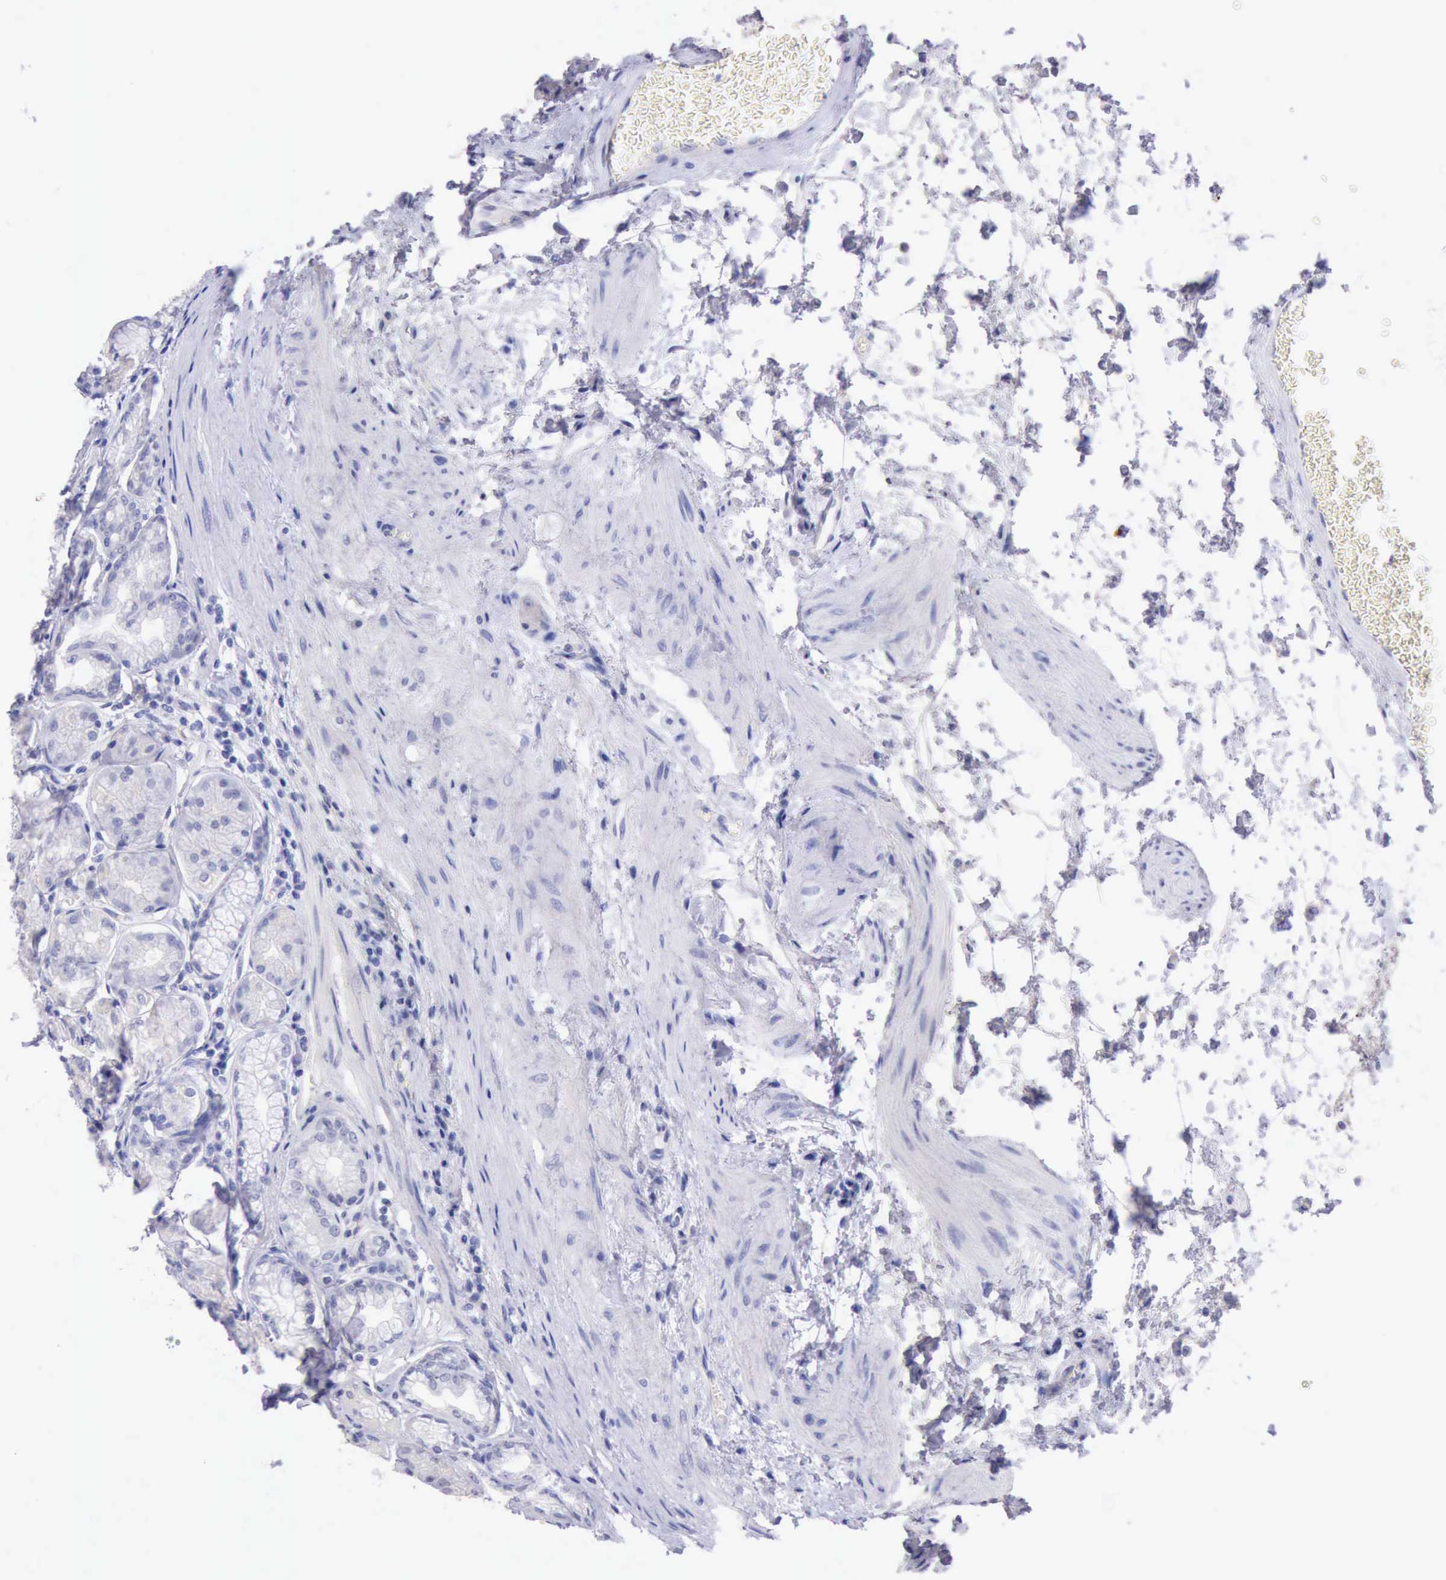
{"staining": {"intensity": "weak", "quantity": "25%-75%", "location": "cytoplasmic/membranous"}, "tissue": "stomach", "cell_type": "Glandular cells", "image_type": "normal", "snomed": [{"axis": "morphology", "description": "Normal tissue, NOS"}, {"axis": "topography", "description": "Stomach"}, {"axis": "topography", "description": "Stomach, lower"}], "caption": "An immunohistochemistry micrograph of benign tissue is shown. Protein staining in brown shows weak cytoplasmic/membranous positivity in stomach within glandular cells.", "gene": "LRFN5", "patient": {"sex": "male", "age": 76}}